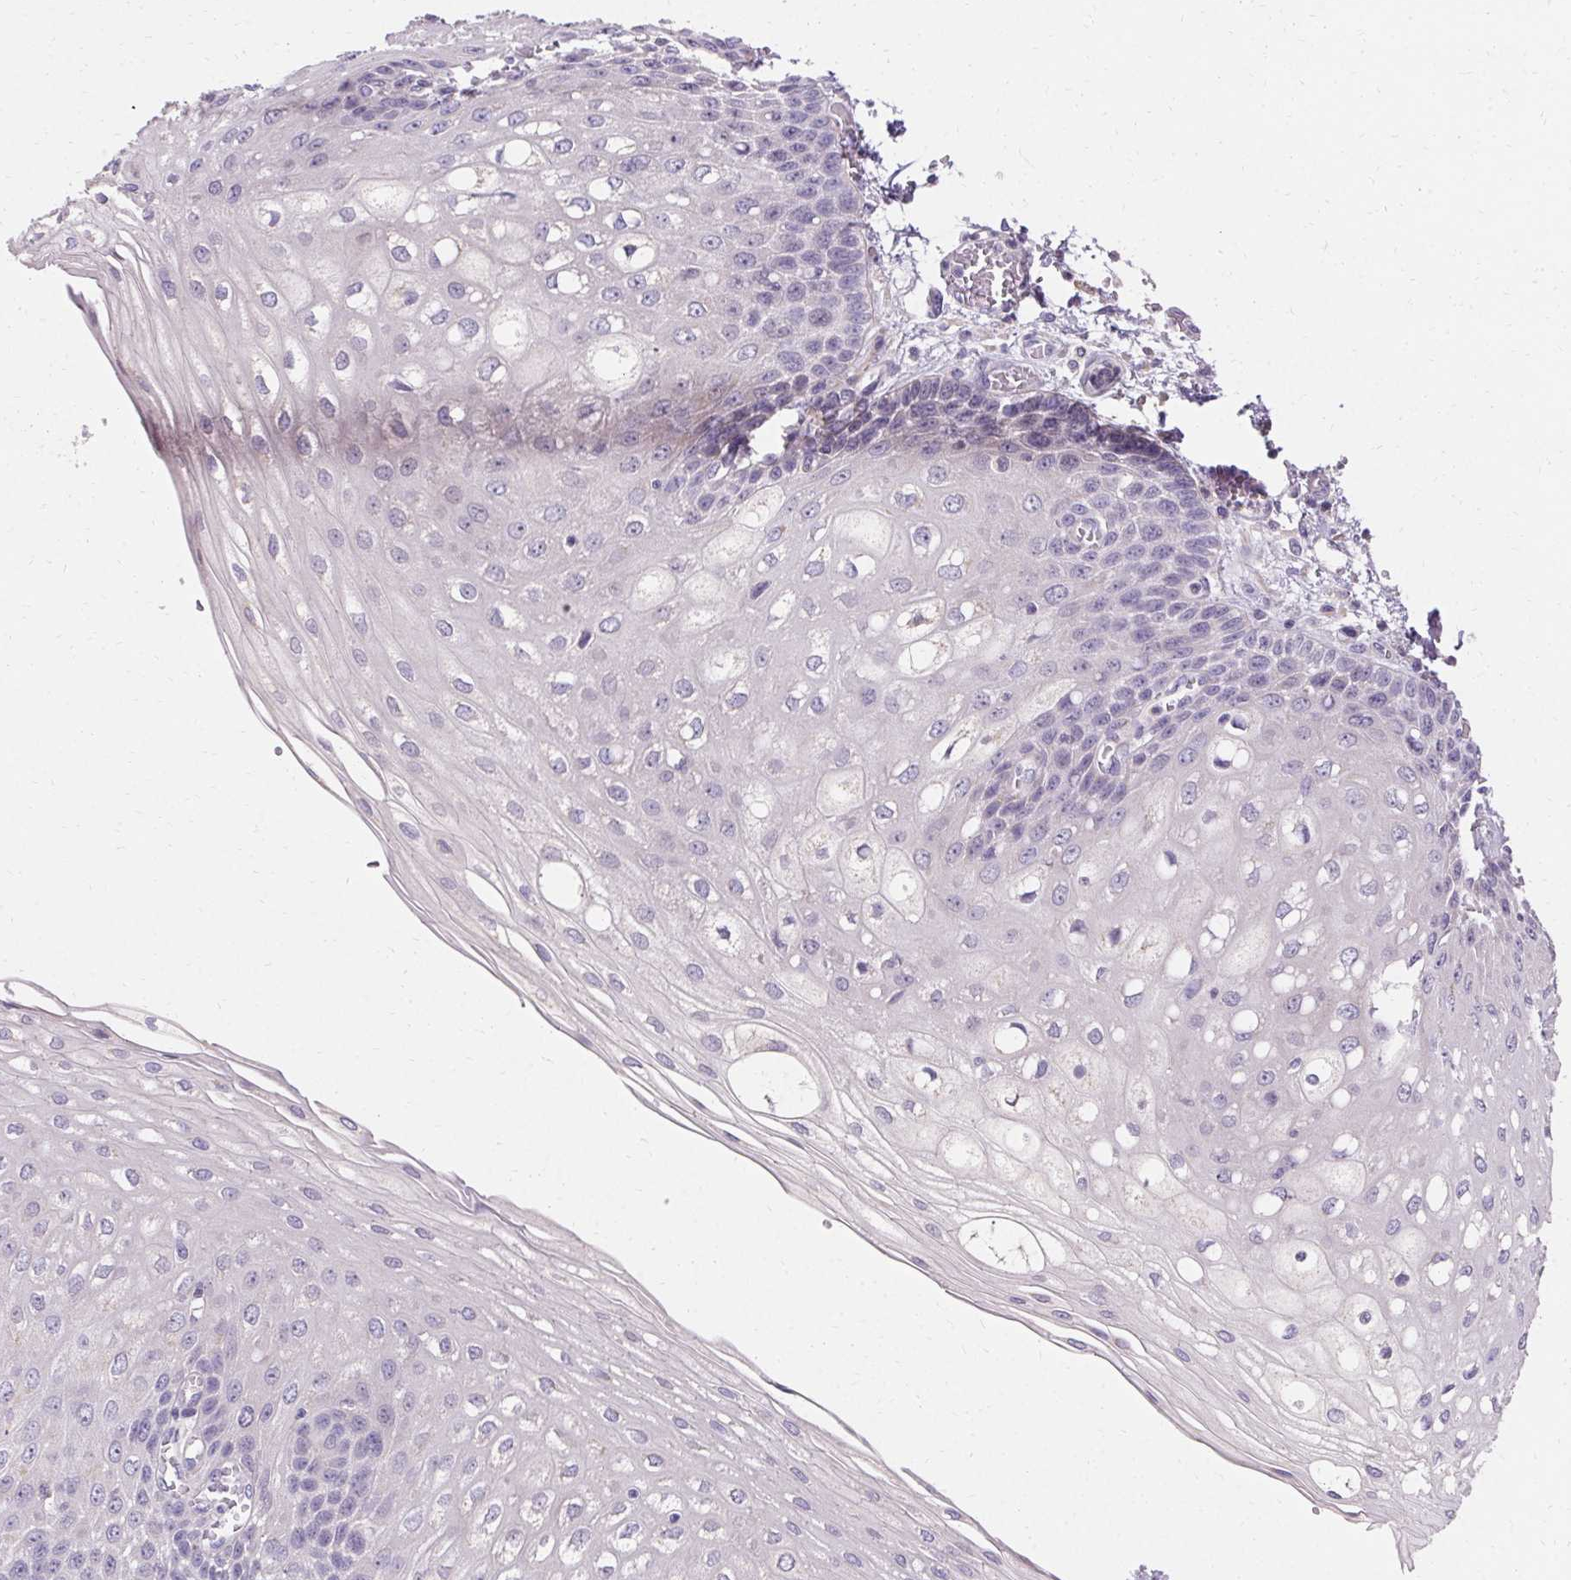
{"staining": {"intensity": "negative", "quantity": "none", "location": "none"}, "tissue": "esophagus", "cell_type": "Squamous epithelial cells", "image_type": "normal", "snomed": [{"axis": "morphology", "description": "Normal tissue, NOS"}, {"axis": "morphology", "description": "Adenocarcinoma, NOS"}, {"axis": "topography", "description": "Esophagus"}], "caption": "The IHC image has no significant staining in squamous epithelial cells of esophagus. (Stains: DAB IHC with hematoxylin counter stain, Microscopy: brightfield microscopy at high magnification).", "gene": "TRIP13", "patient": {"sex": "male", "age": 81}}